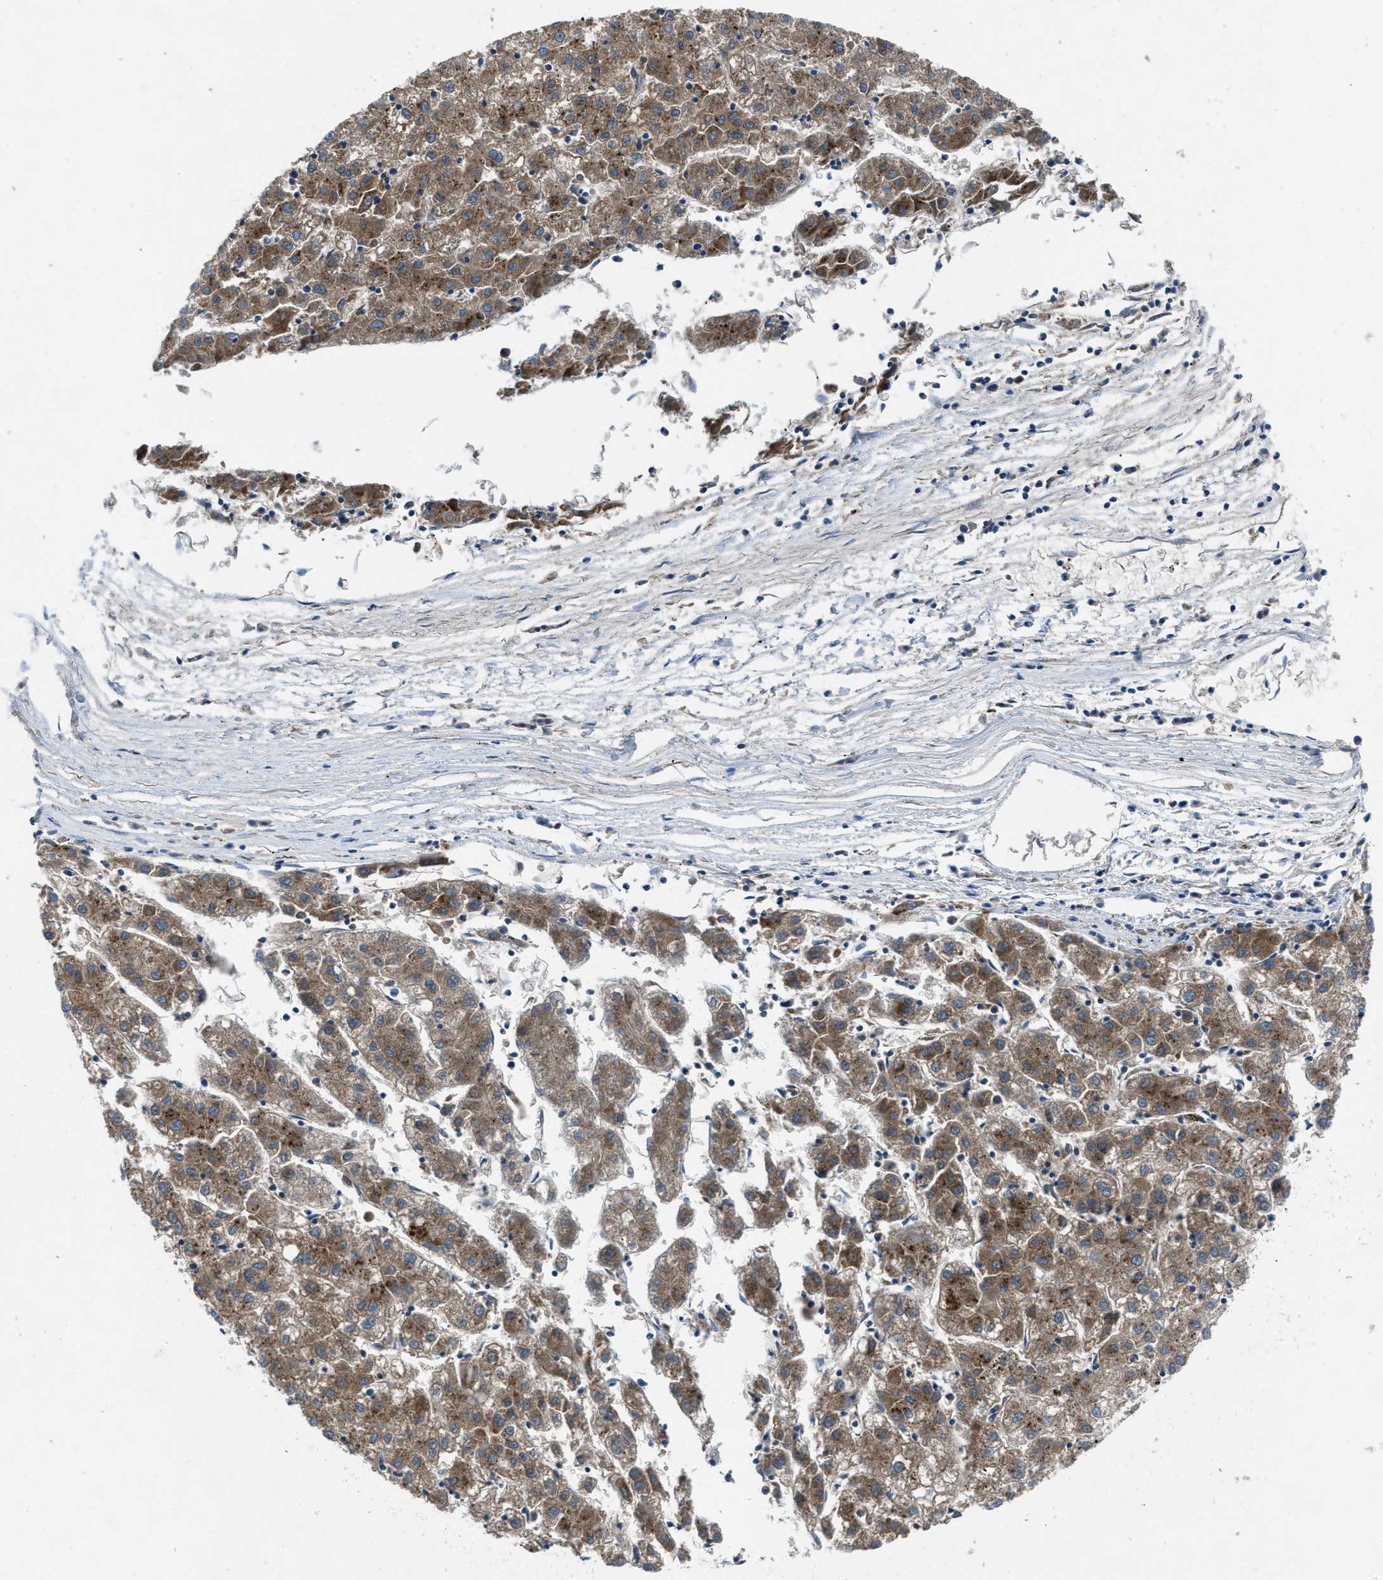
{"staining": {"intensity": "moderate", "quantity": ">75%", "location": "cytoplasmic/membranous"}, "tissue": "liver cancer", "cell_type": "Tumor cells", "image_type": "cancer", "snomed": [{"axis": "morphology", "description": "Carcinoma, Hepatocellular, NOS"}, {"axis": "topography", "description": "Liver"}], "caption": "Immunohistochemical staining of human liver hepatocellular carcinoma shows moderate cytoplasmic/membranous protein staining in approximately >75% of tumor cells.", "gene": "MAP3K20", "patient": {"sex": "male", "age": 72}}